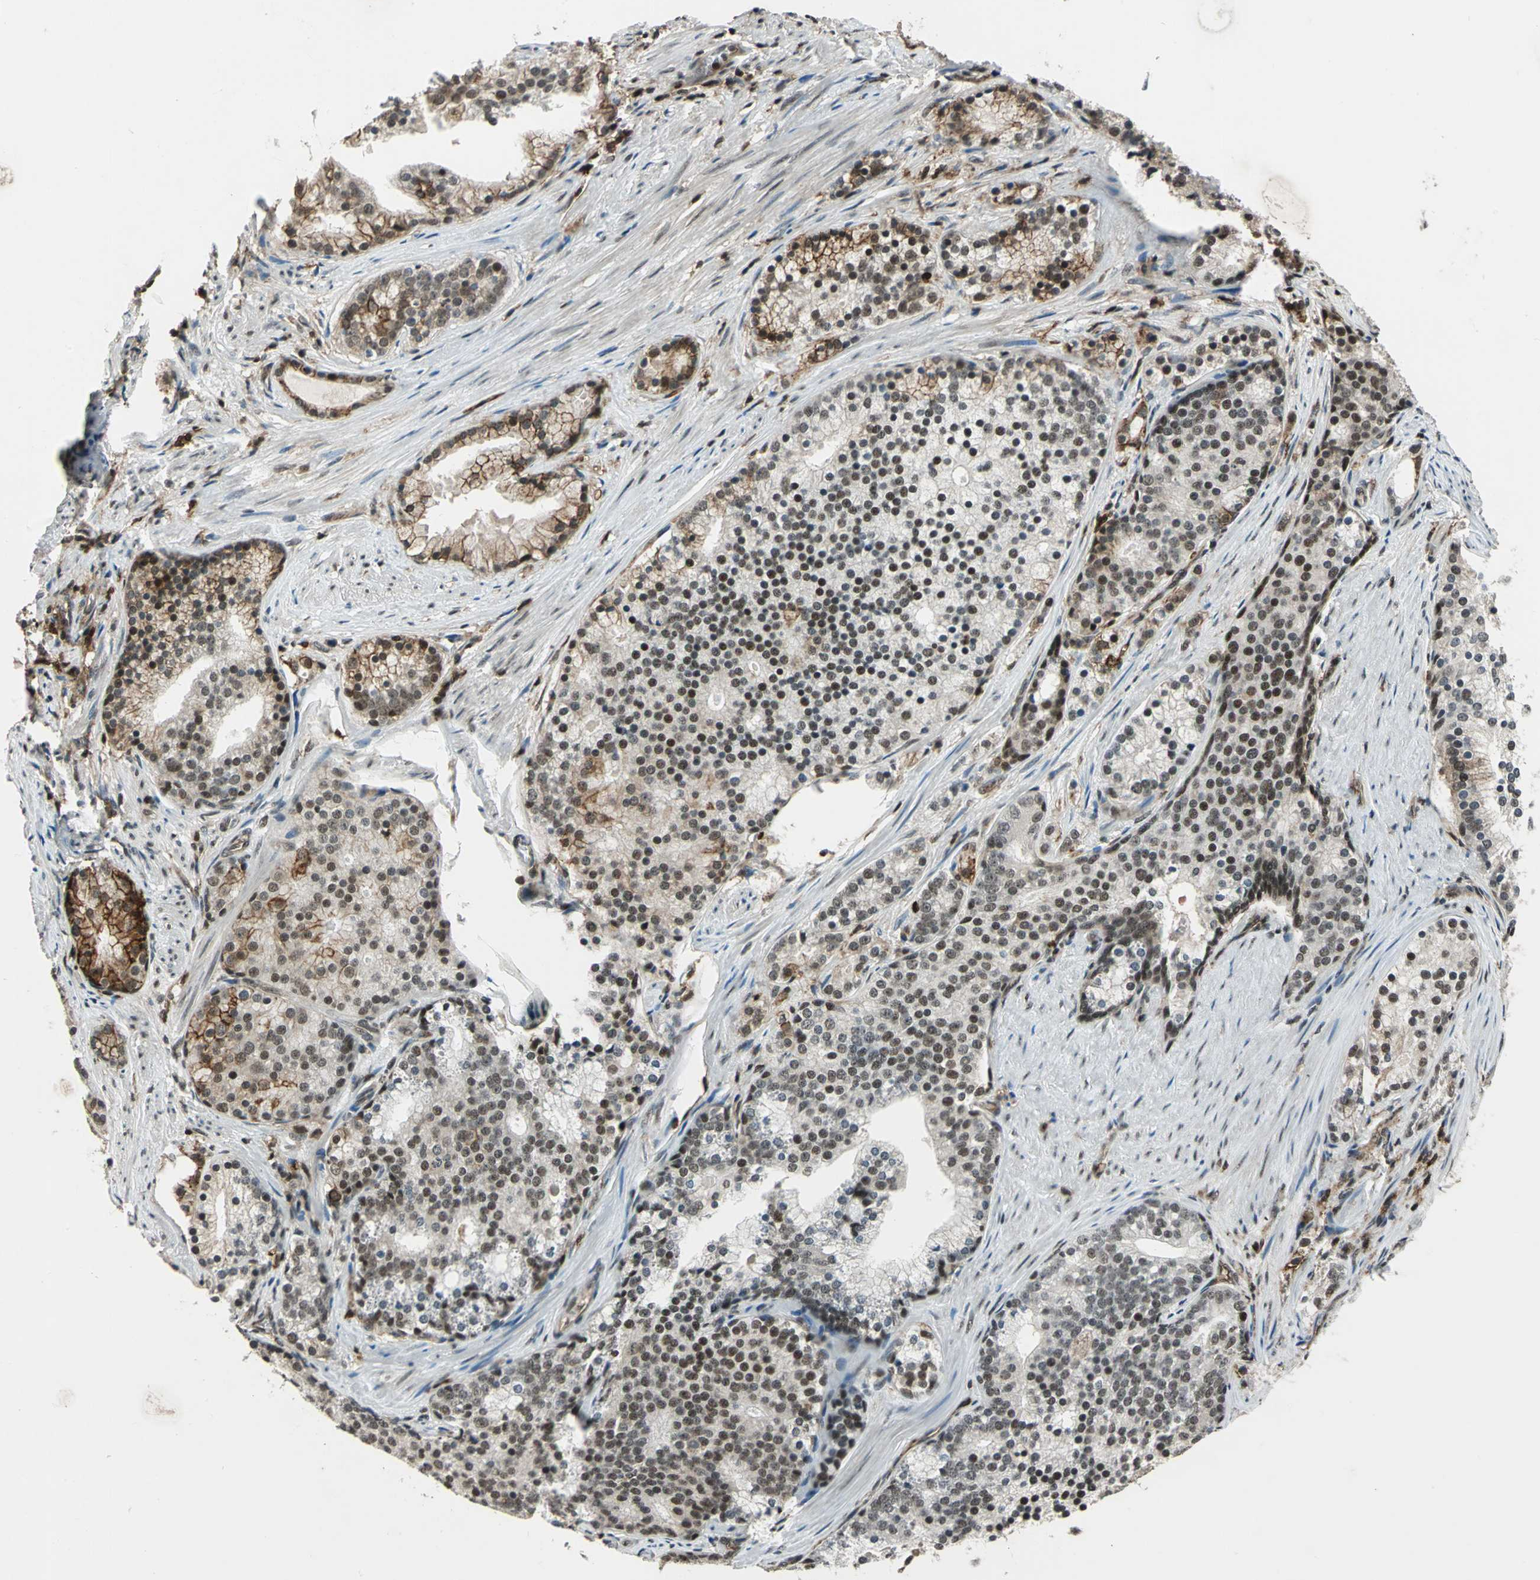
{"staining": {"intensity": "moderate", "quantity": "<25%", "location": "cytoplasmic/membranous,nuclear"}, "tissue": "prostate cancer", "cell_type": "Tumor cells", "image_type": "cancer", "snomed": [{"axis": "morphology", "description": "Adenocarcinoma, Low grade"}, {"axis": "topography", "description": "Prostate"}], "caption": "Approximately <25% of tumor cells in human low-grade adenocarcinoma (prostate) exhibit moderate cytoplasmic/membranous and nuclear protein staining as visualized by brown immunohistochemical staining.", "gene": "NR2C2", "patient": {"sex": "male", "age": 71}}